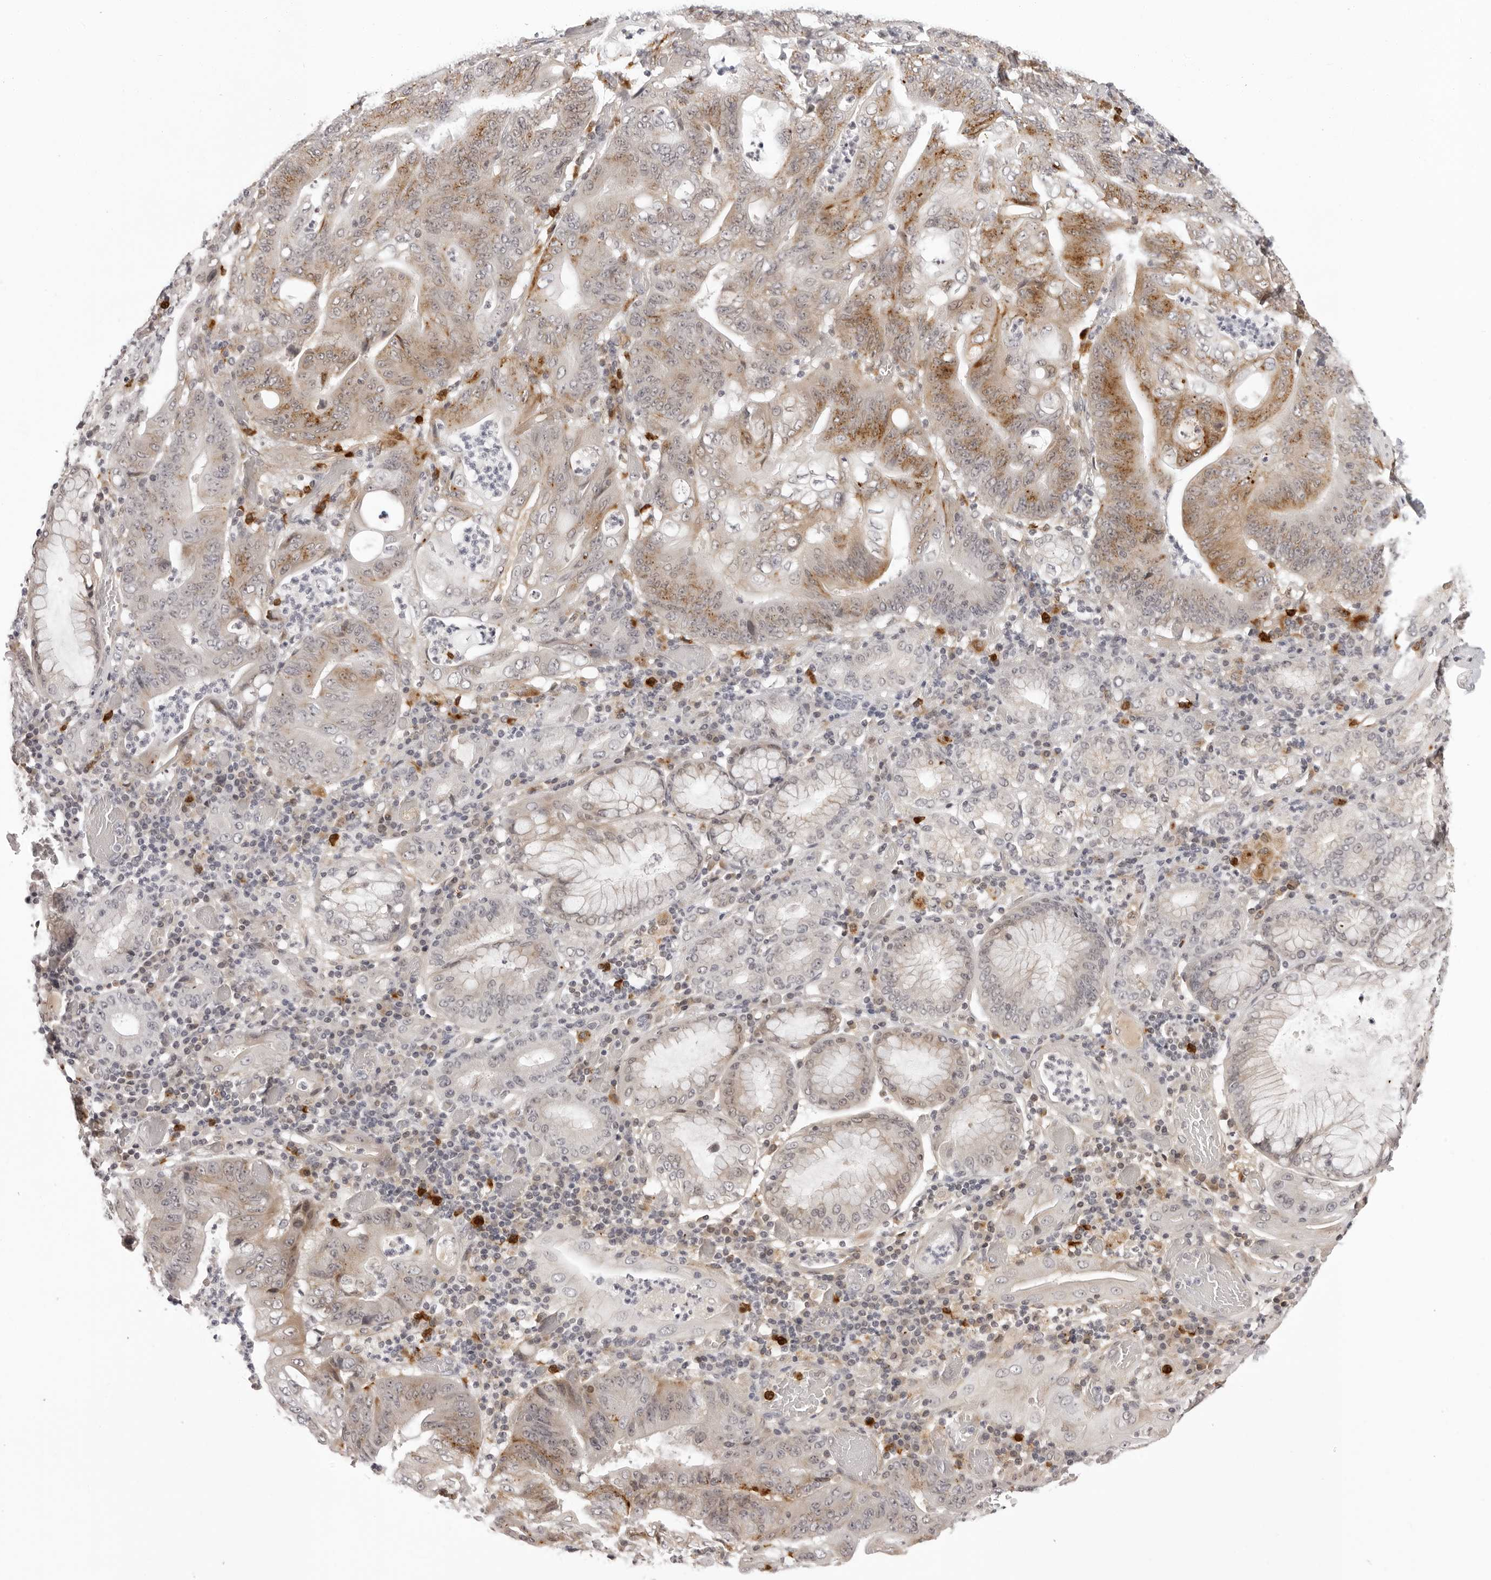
{"staining": {"intensity": "moderate", "quantity": "25%-75%", "location": "cytoplasmic/membranous"}, "tissue": "stomach cancer", "cell_type": "Tumor cells", "image_type": "cancer", "snomed": [{"axis": "morphology", "description": "Adenocarcinoma, NOS"}, {"axis": "topography", "description": "Stomach"}], "caption": "Immunohistochemistry image of neoplastic tissue: human adenocarcinoma (stomach) stained using IHC displays medium levels of moderate protein expression localized specifically in the cytoplasmic/membranous of tumor cells, appearing as a cytoplasmic/membranous brown color.", "gene": "STRADB", "patient": {"sex": "female", "age": 73}}